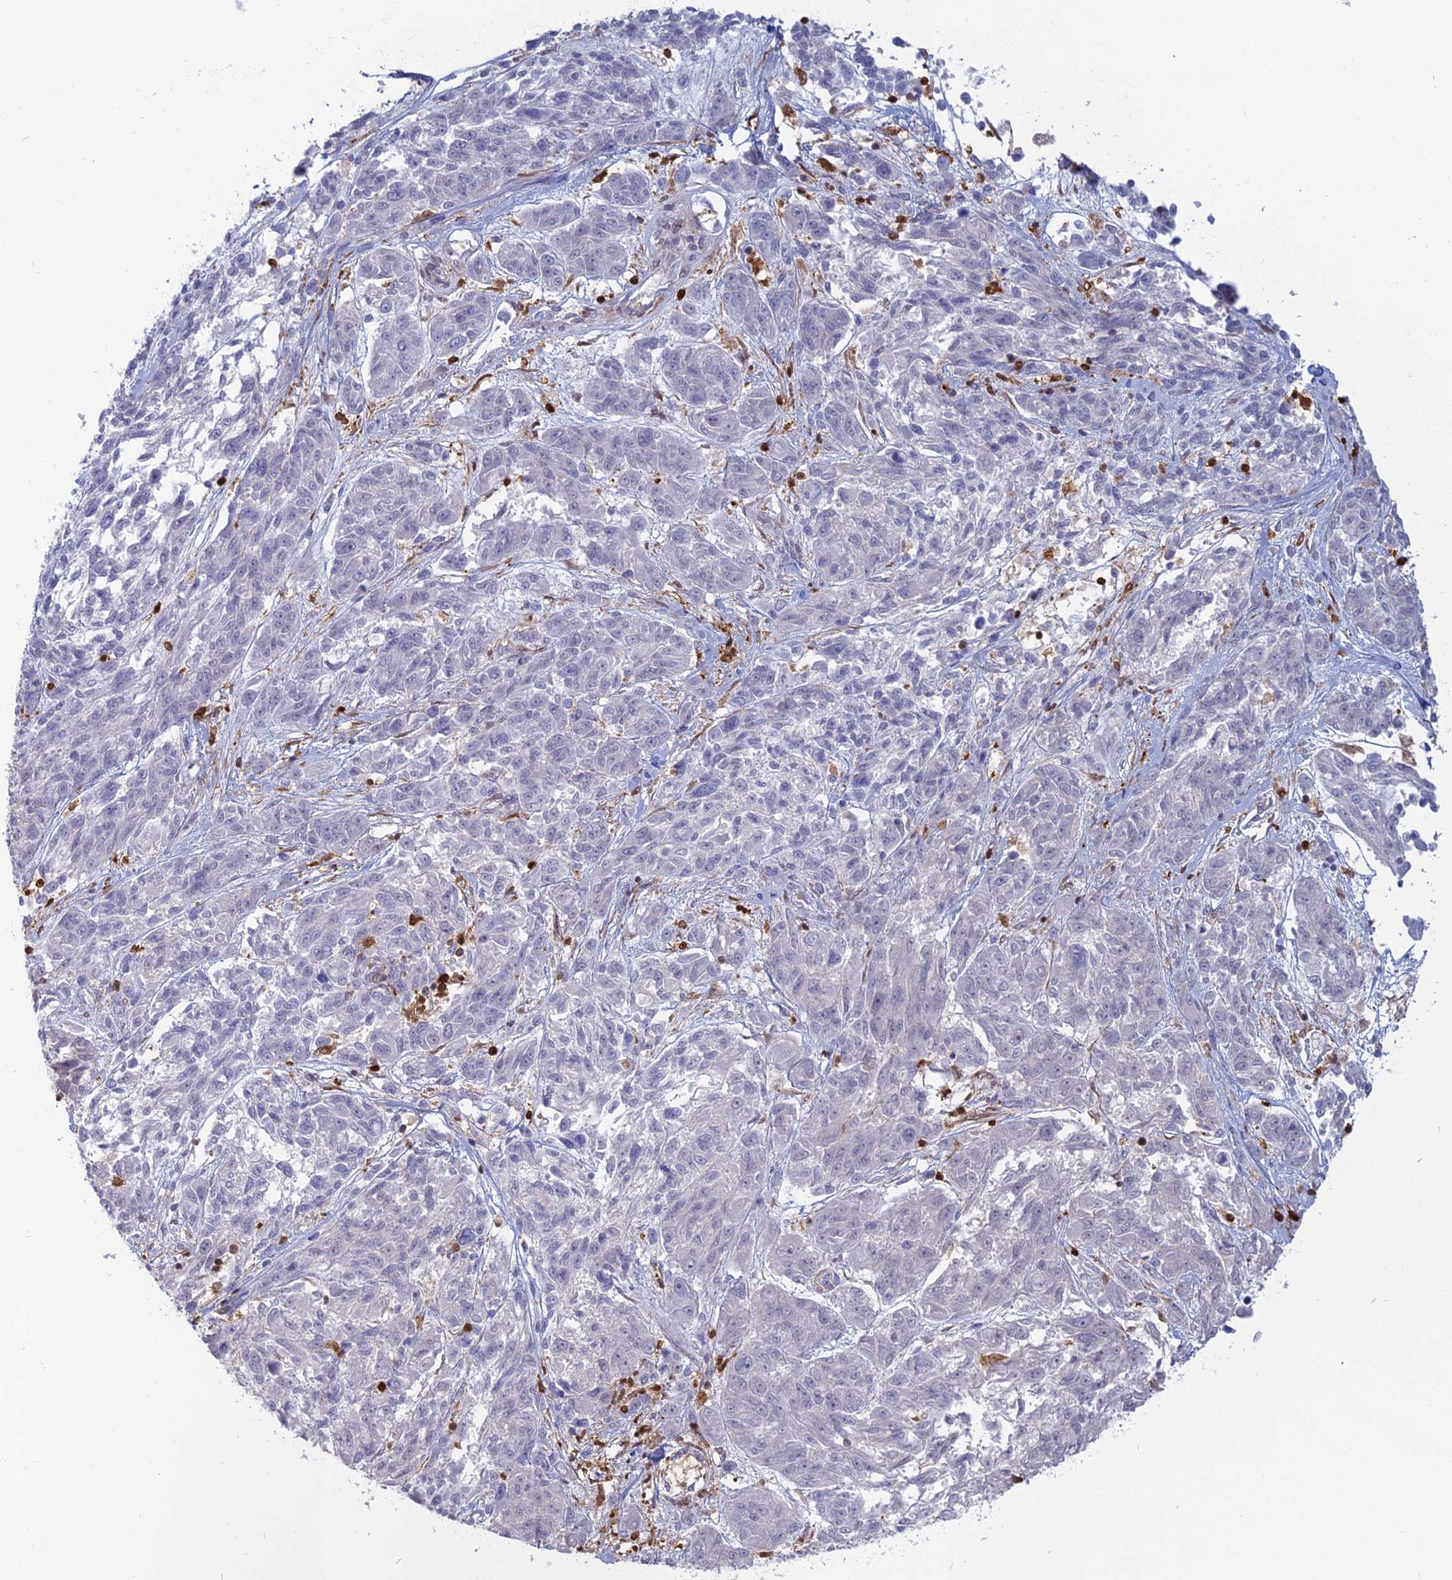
{"staining": {"intensity": "negative", "quantity": "none", "location": "none"}, "tissue": "melanoma", "cell_type": "Tumor cells", "image_type": "cancer", "snomed": [{"axis": "morphology", "description": "Malignant melanoma, NOS"}, {"axis": "topography", "description": "Skin"}], "caption": "A histopathology image of human melanoma is negative for staining in tumor cells.", "gene": "PGBD4", "patient": {"sex": "male", "age": 53}}